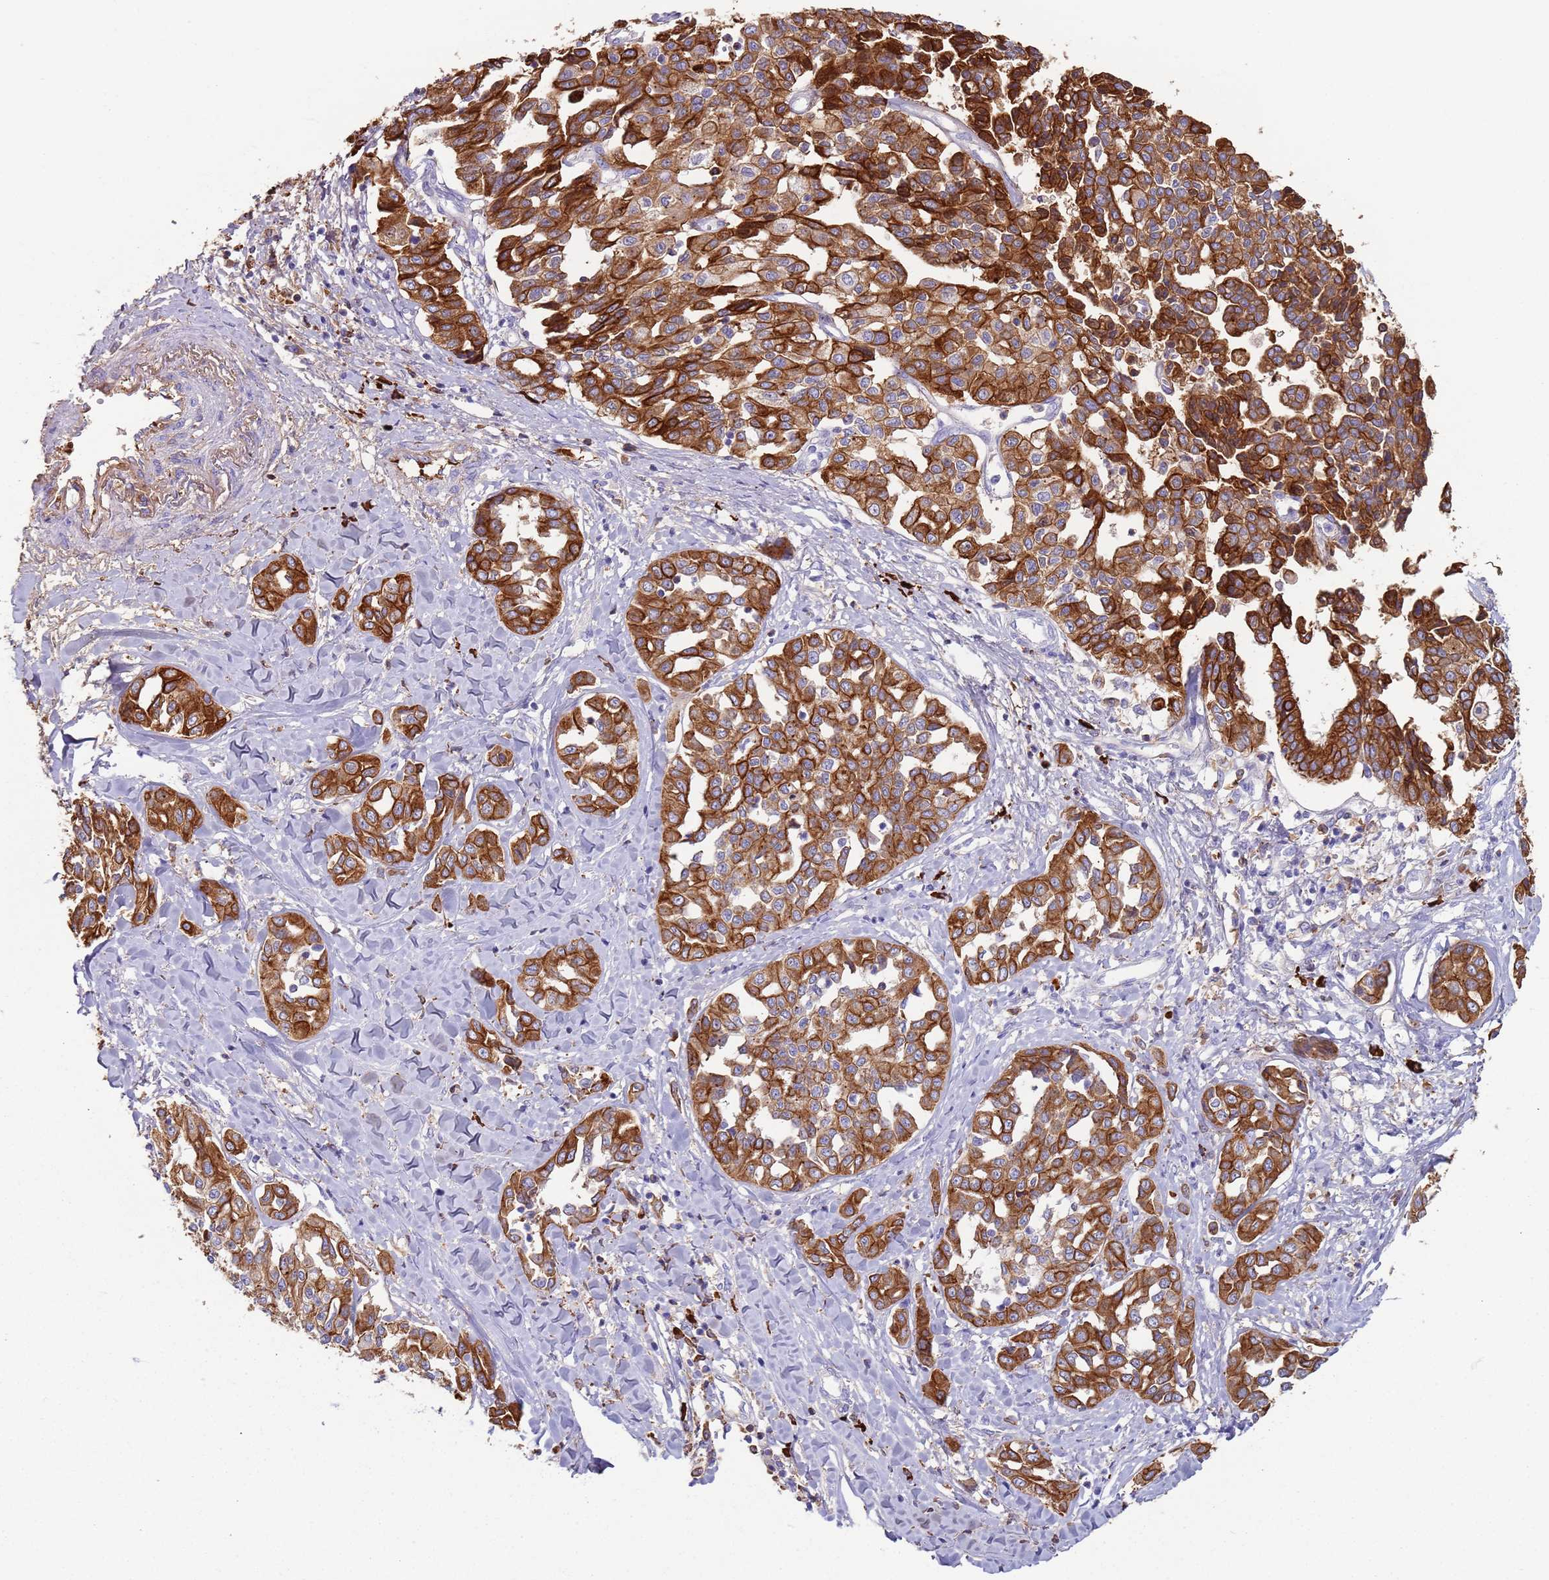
{"staining": {"intensity": "strong", "quantity": ">75%", "location": "cytoplasmic/membranous"}, "tissue": "liver cancer", "cell_type": "Tumor cells", "image_type": "cancer", "snomed": [{"axis": "morphology", "description": "Cholangiocarcinoma"}, {"axis": "topography", "description": "Liver"}], "caption": "An immunohistochemistry histopathology image of neoplastic tissue is shown. Protein staining in brown labels strong cytoplasmic/membranous positivity in liver cancer within tumor cells.", "gene": "CYSLTR2", "patient": {"sex": "female", "age": 77}}